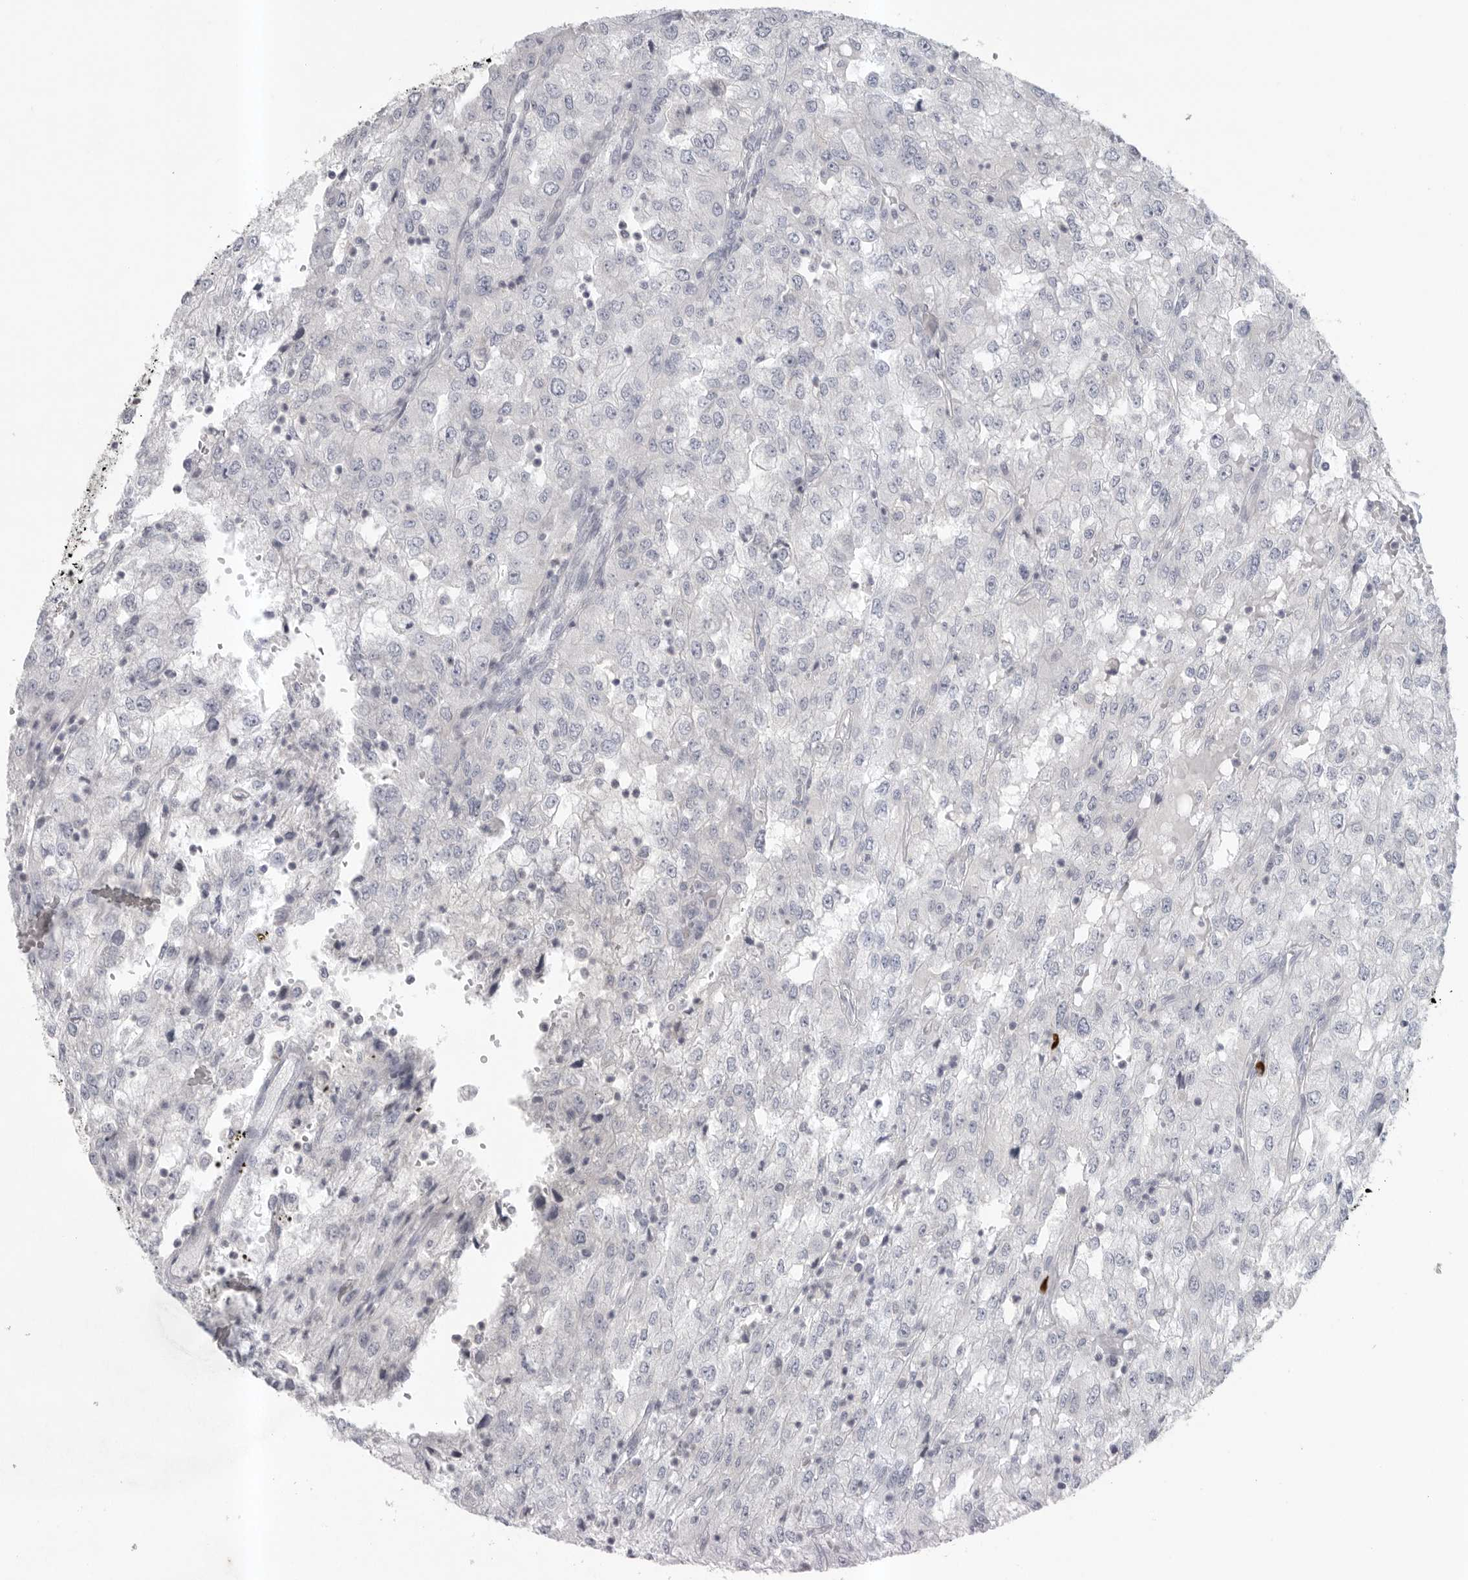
{"staining": {"intensity": "negative", "quantity": "none", "location": "none"}, "tissue": "renal cancer", "cell_type": "Tumor cells", "image_type": "cancer", "snomed": [{"axis": "morphology", "description": "Adenocarcinoma, NOS"}, {"axis": "topography", "description": "Kidney"}], "caption": "Adenocarcinoma (renal) was stained to show a protein in brown. There is no significant positivity in tumor cells.", "gene": "TMEM69", "patient": {"sex": "female", "age": 54}}